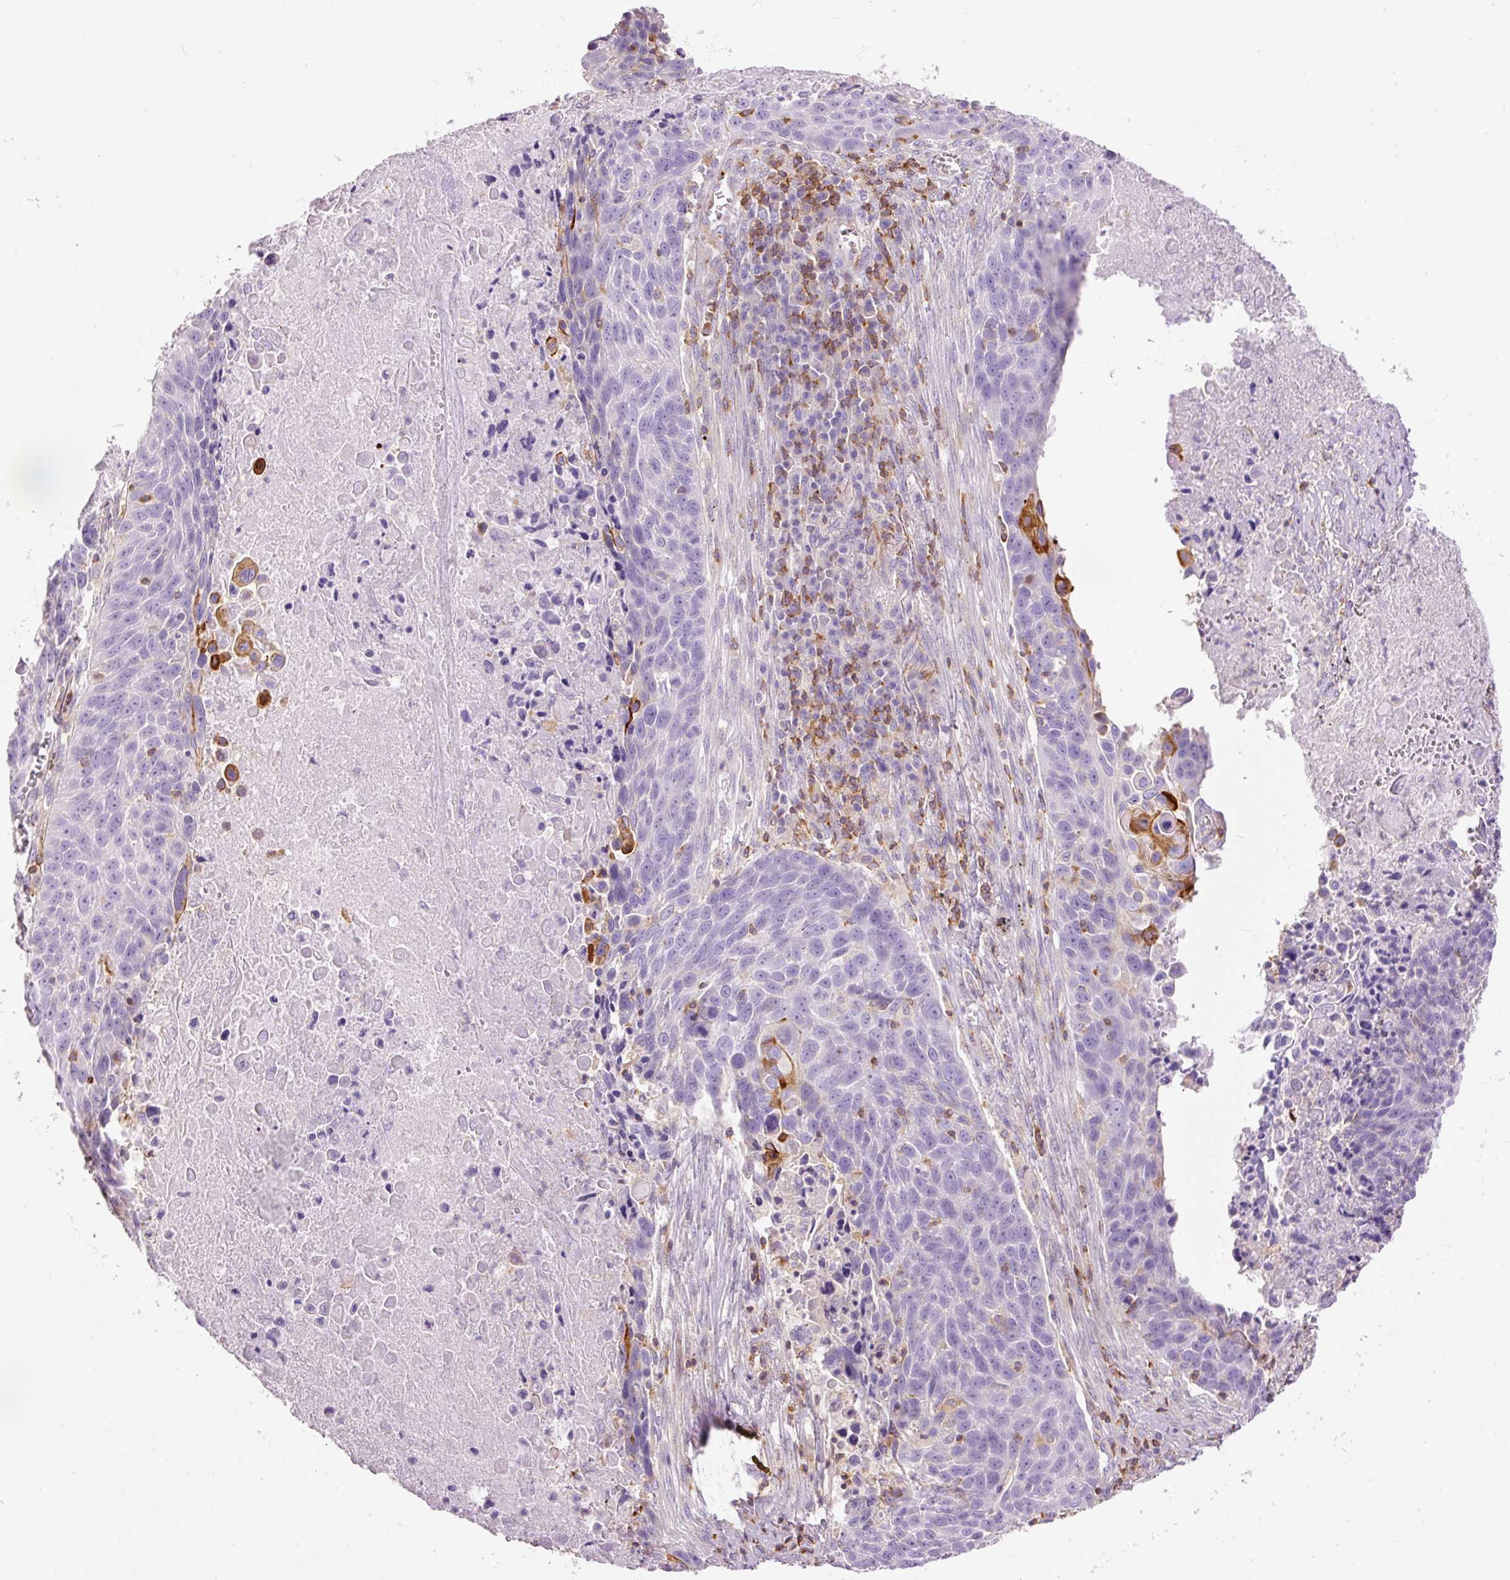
{"staining": {"intensity": "negative", "quantity": "none", "location": "none"}, "tissue": "lung cancer", "cell_type": "Tumor cells", "image_type": "cancer", "snomed": [{"axis": "morphology", "description": "Squamous cell carcinoma, NOS"}, {"axis": "topography", "description": "Lung"}], "caption": "Tumor cells are negative for protein expression in human lung cancer (squamous cell carcinoma).", "gene": "DOK6", "patient": {"sex": "male", "age": 78}}